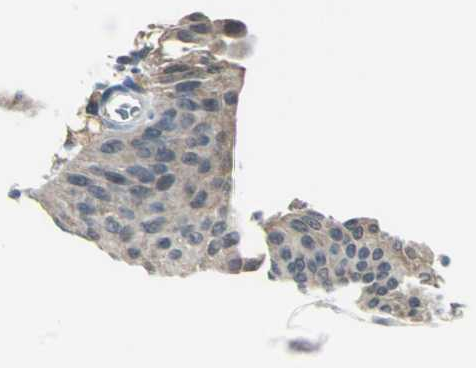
{"staining": {"intensity": "weak", "quantity": ">75%", "location": "cytoplasmic/membranous"}, "tissue": "urothelial cancer", "cell_type": "Tumor cells", "image_type": "cancer", "snomed": [{"axis": "morphology", "description": "Urothelial carcinoma, Low grade"}, {"axis": "topography", "description": "Urinary bladder"}], "caption": "Urothelial cancer was stained to show a protein in brown. There is low levels of weak cytoplasmic/membranous staining in about >75% of tumor cells. (Brightfield microscopy of DAB IHC at high magnification).", "gene": "ZNF415", "patient": {"sex": "female", "age": 60}}